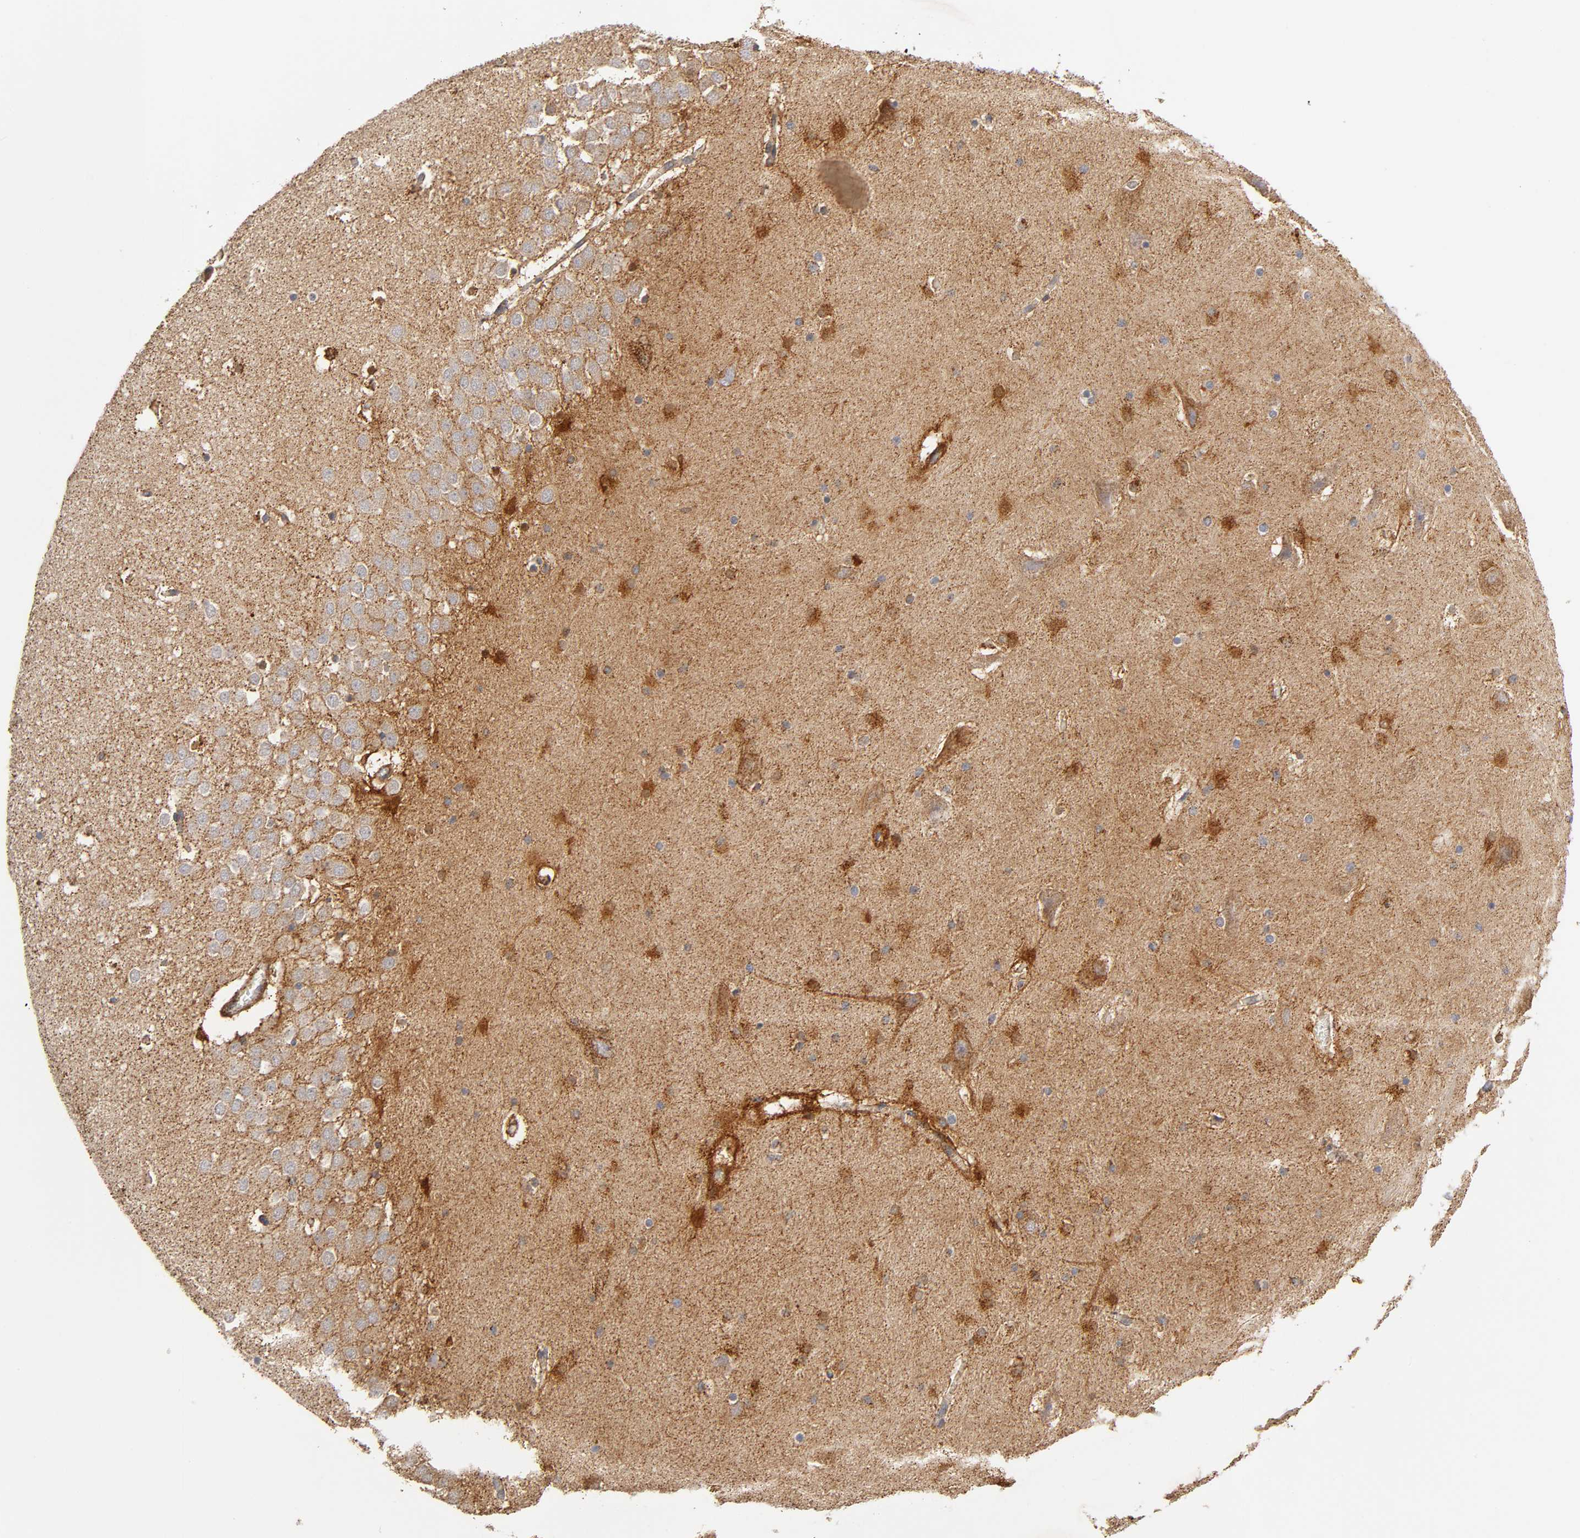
{"staining": {"intensity": "moderate", "quantity": "25%-75%", "location": "cytoplasmic/membranous"}, "tissue": "hippocampus", "cell_type": "Glial cells", "image_type": "normal", "snomed": [{"axis": "morphology", "description": "Normal tissue, NOS"}, {"axis": "topography", "description": "Hippocampus"}], "caption": "Brown immunohistochemical staining in unremarkable hippocampus exhibits moderate cytoplasmic/membranous positivity in approximately 25%-75% of glial cells.", "gene": "ISG15", "patient": {"sex": "male", "age": 45}}